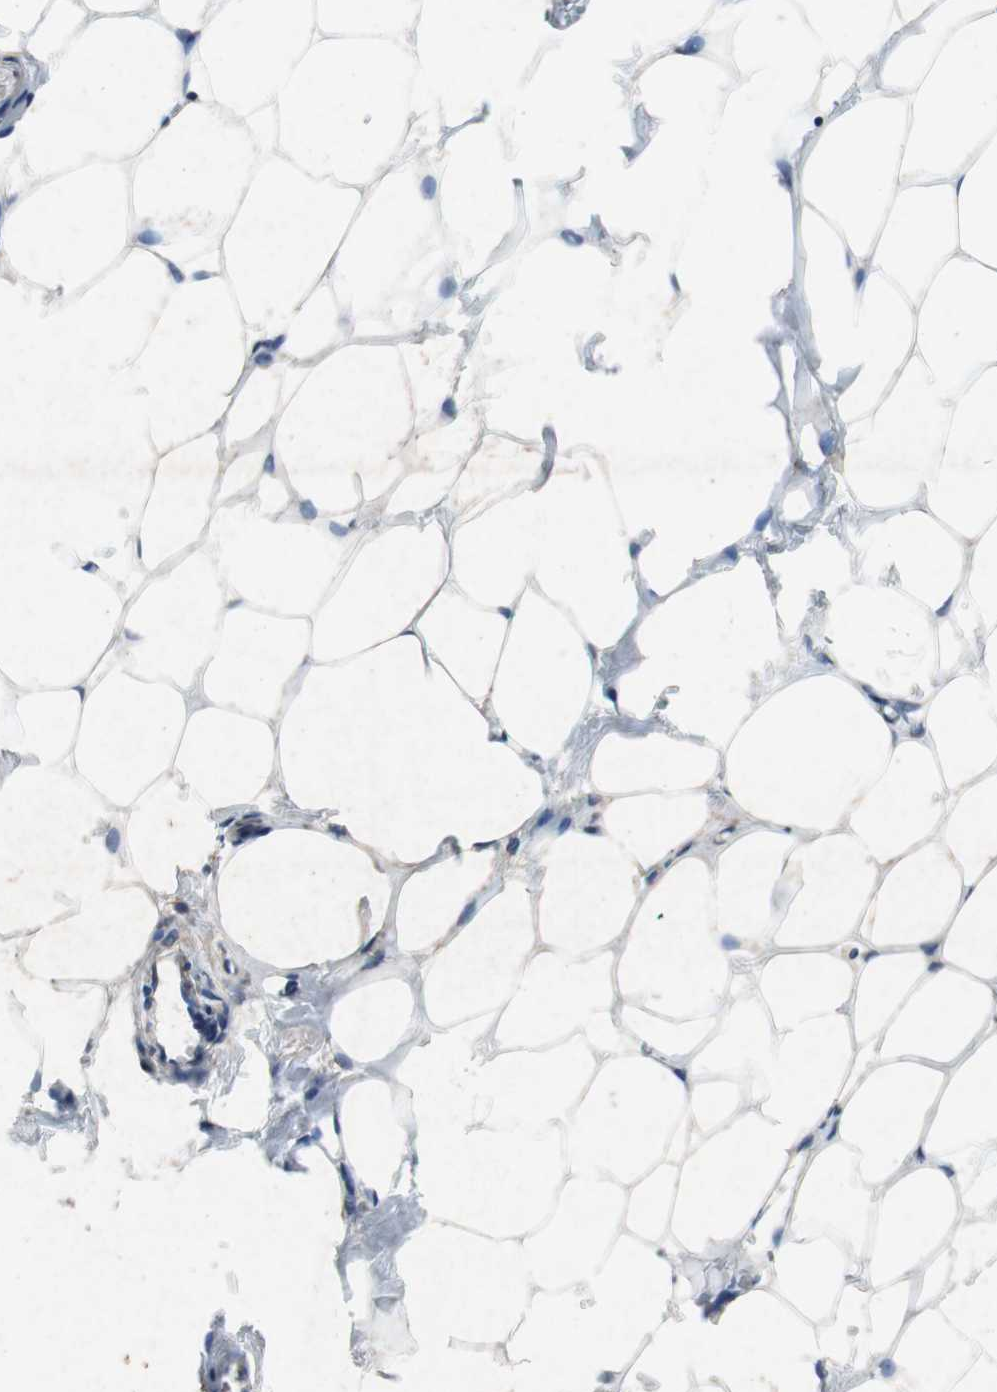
{"staining": {"intensity": "negative", "quantity": "none", "location": "none"}, "tissue": "breast", "cell_type": "Adipocytes", "image_type": "normal", "snomed": [{"axis": "morphology", "description": "Normal tissue, NOS"}, {"axis": "topography", "description": "Breast"}], "caption": "This is a histopathology image of IHC staining of normal breast, which shows no expression in adipocytes.", "gene": "ATP6V1F", "patient": {"sex": "female", "age": 27}}